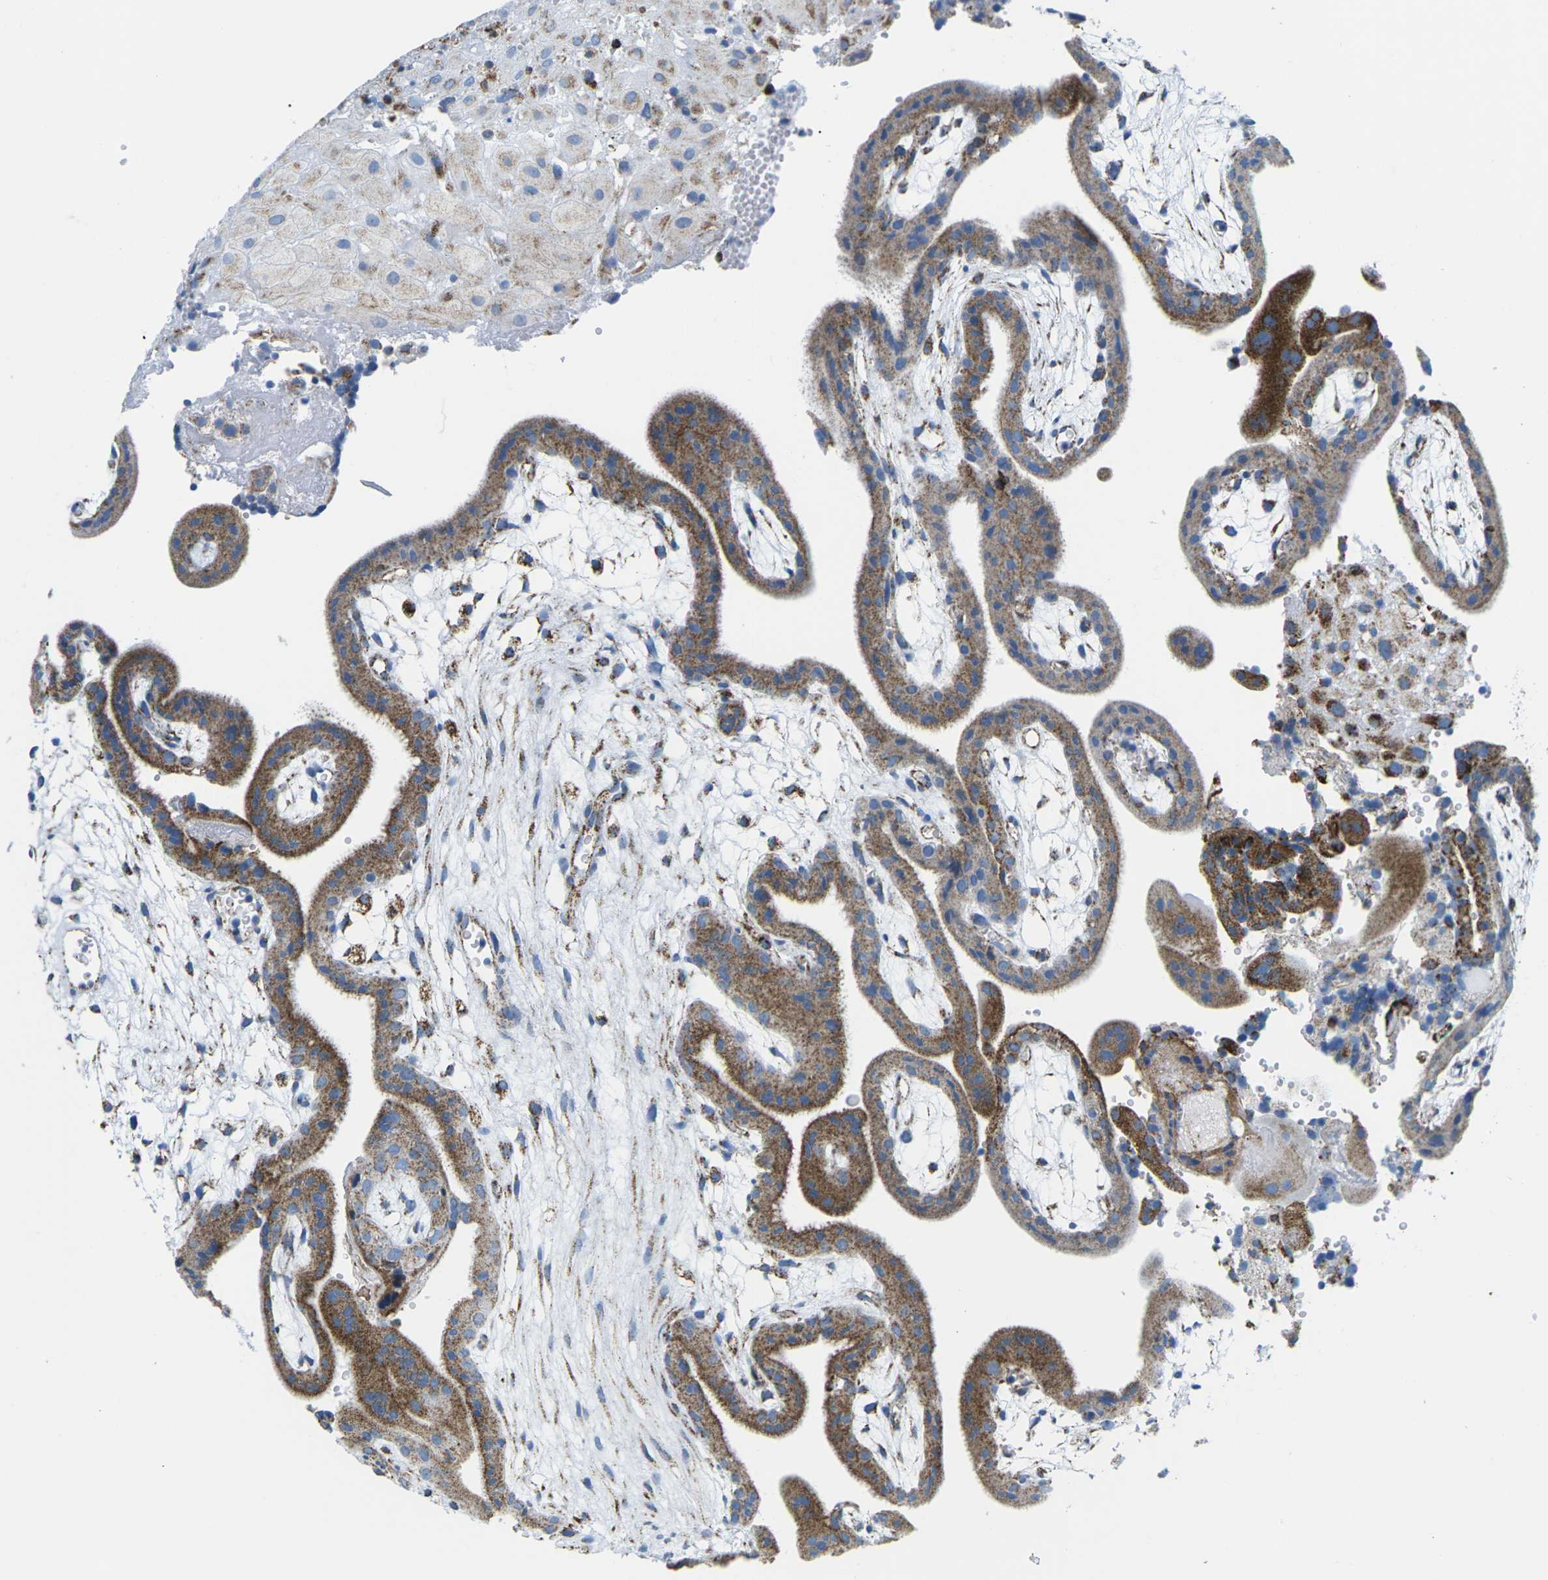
{"staining": {"intensity": "moderate", "quantity": "25%-75%", "location": "cytoplasmic/membranous"}, "tissue": "placenta", "cell_type": "Decidual cells", "image_type": "normal", "snomed": [{"axis": "morphology", "description": "Normal tissue, NOS"}, {"axis": "topography", "description": "Placenta"}], "caption": "Immunohistochemical staining of unremarkable human placenta shows moderate cytoplasmic/membranous protein expression in approximately 25%-75% of decidual cells.", "gene": "COX6C", "patient": {"sex": "female", "age": 18}}